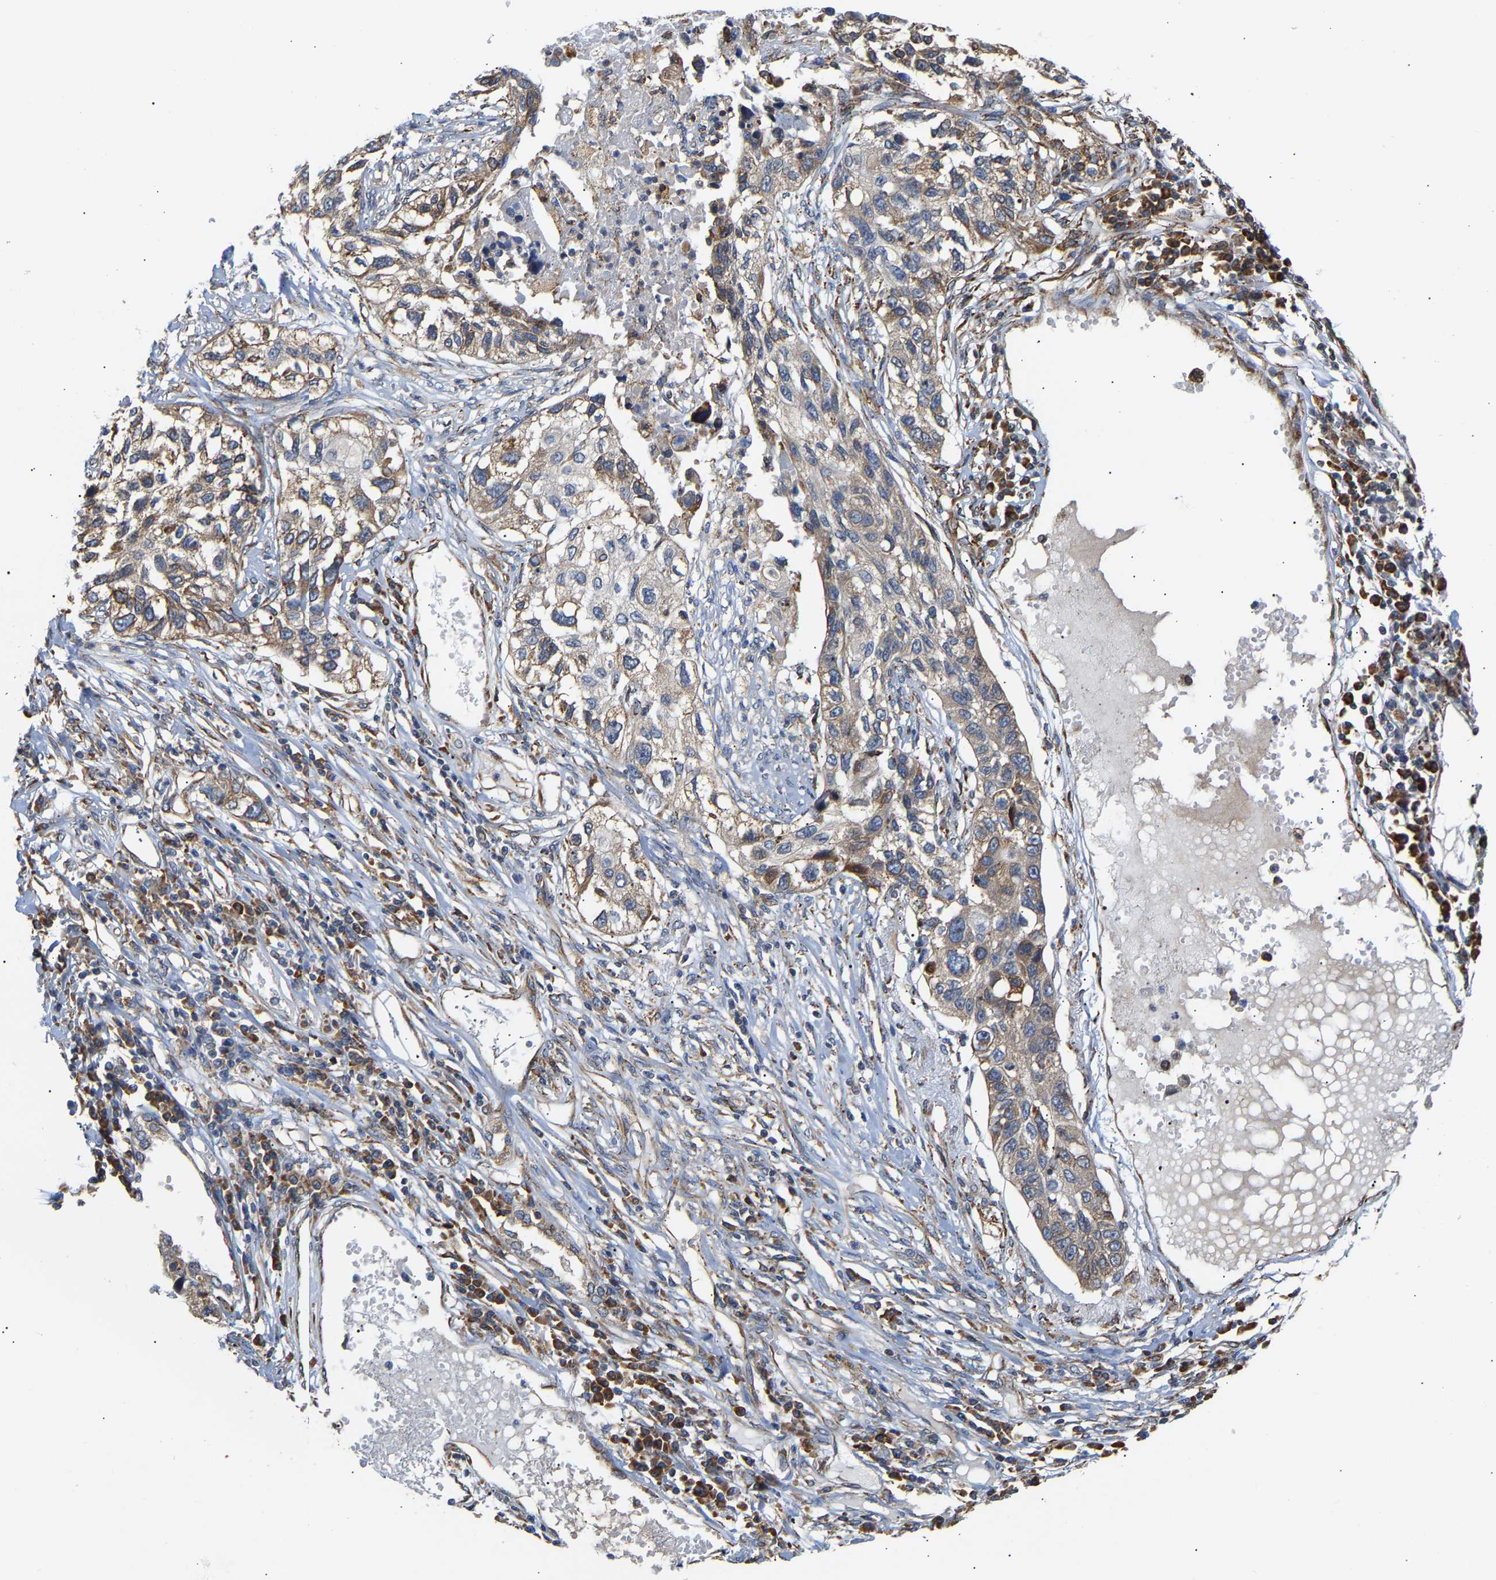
{"staining": {"intensity": "weak", "quantity": ">75%", "location": "cytoplasmic/membranous"}, "tissue": "lung cancer", "cell_type": "Tumor cells", "image_type": "cancer", "snomed": [{"axis": "morphology", "description": "Squamous cell carcinoma, NOS"}, {"axis": "topography", "description": "Lung"}], "caption": "The immunohistochemical stain labels weak cytoplasmic/membranous expression in tumor cells of lung cancer (squamous cell carcinoma) tissue.", "gene": "ARAP1", "patient": {"sex": "male", "age": 71}}